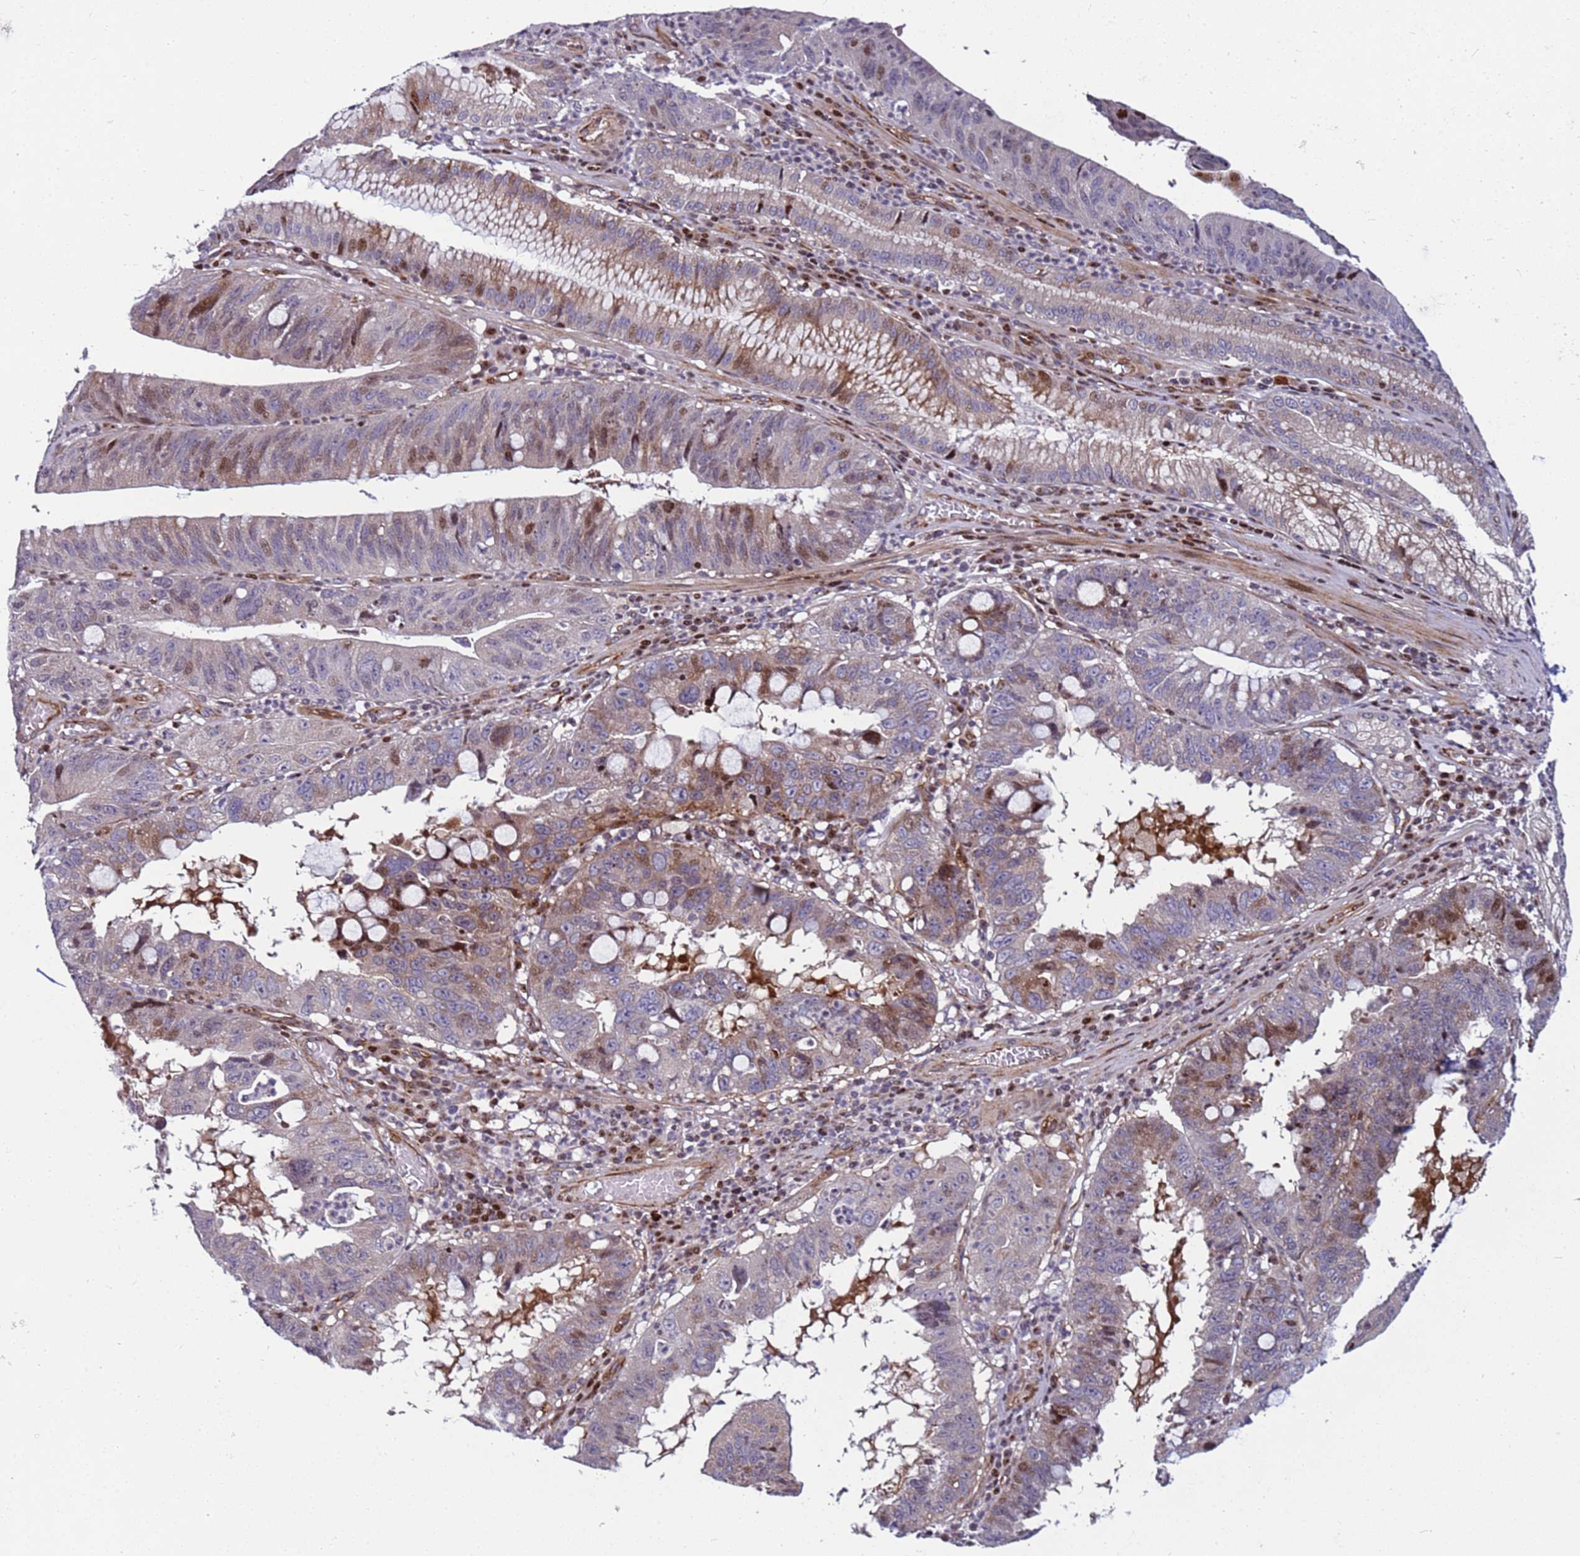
{"staining": {"intensity": "moderate", "quantity": "<25%", "location": "cytoplasmic/membranous,nuclear"}, "tissue": "stomach cancer", "cell_type": "Tumor cells", "image_type": "cancer", "snomed": [{"axis": "morphology", "description": "Adenocarcinoma, NOS"}, {"axis": "topography", "description": "Stomach"}], "caption": "Tumor cells demonstrate moderate cytoplasmic/membranous and nuclear positivity in approximately <25% of cells in adenocarcinoma (stomach). The protein of interest is shown in brown color, while the nuclei are stained blue.", "gene": "WBP11", "patient": {"sex": "male", "age": 59}}